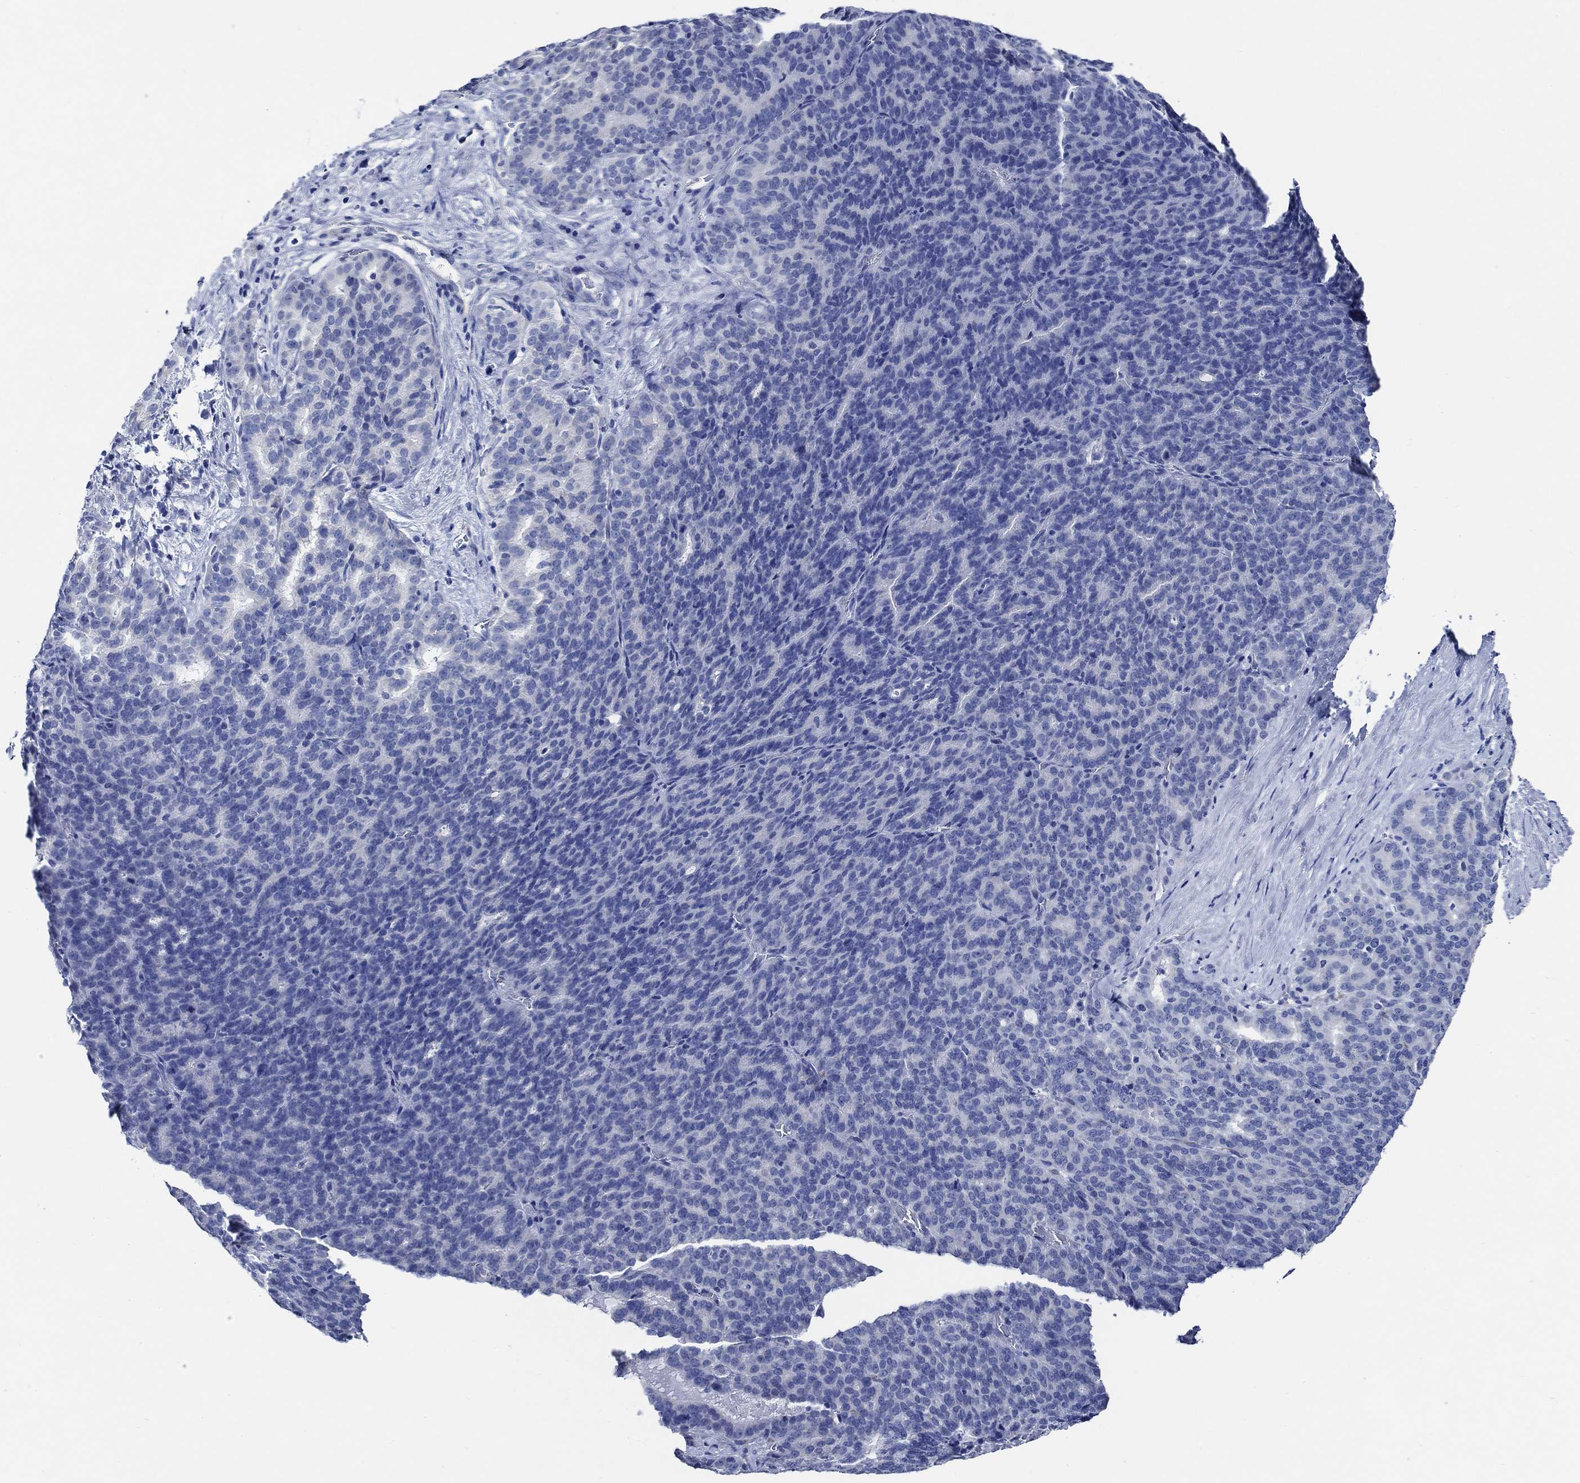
{"staining": {"intensity": "negative", "quantity": "none", "location": "none"}, "tissue": "liver cancer", "cell_type": "Tumor cells", "image_type": "cancer", "snomed": [{"axis": "morphology", "description": "Cholangiocarcinoma"}, {"axis": "topography", "description": "Liver"}], "caption": "Liver cholangiocarcinoma was stained to show a protein in brown. There is no significant expression in tumor cells.", "gene": "WDR62", "patient": {"sex": "female", "age": 47}}